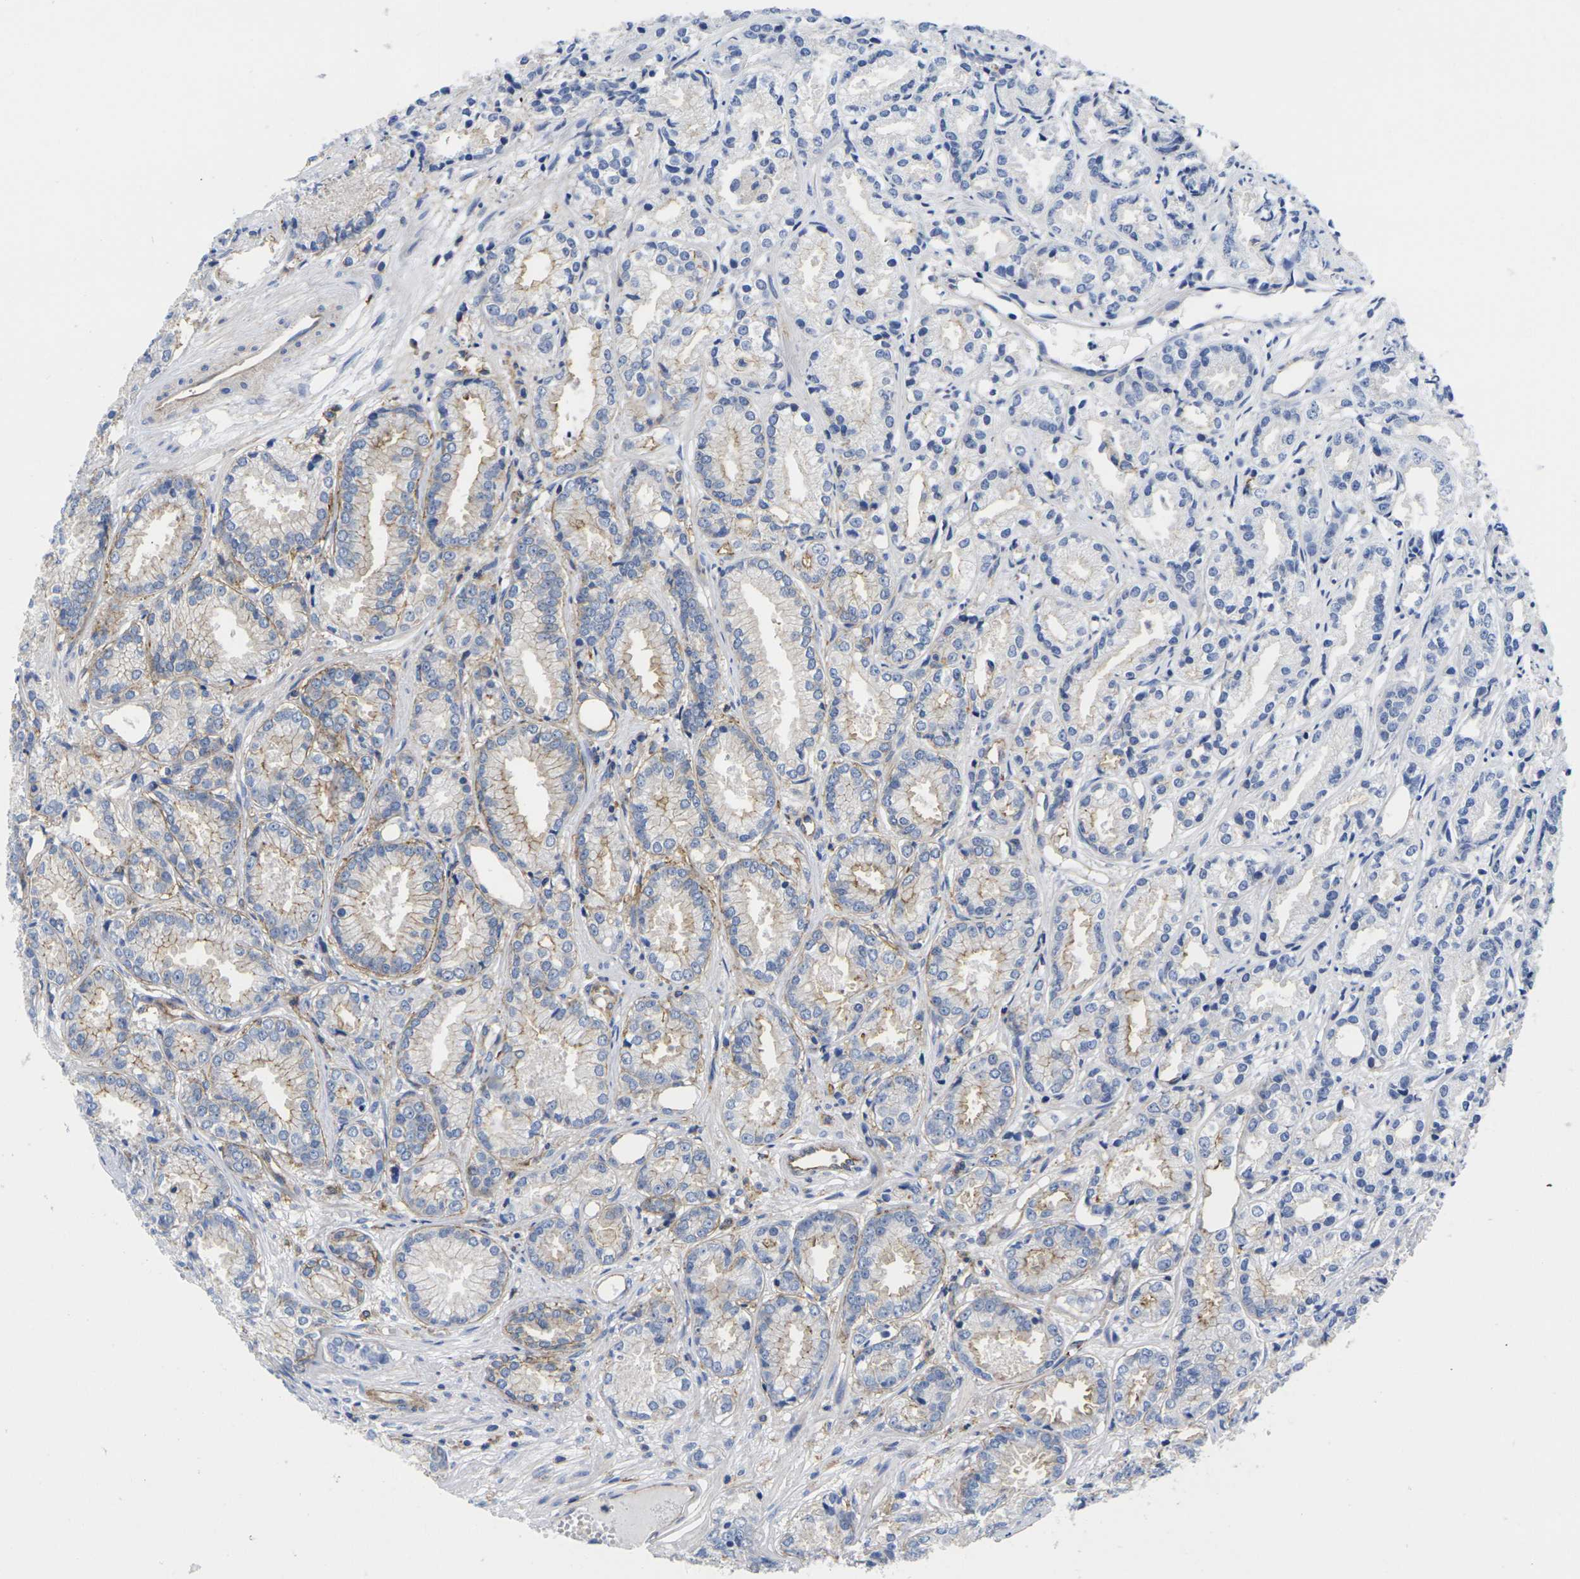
{"staining": {"intensity": "weak", "quantity": "25%-75%", "location": "cytoplasmic/membranous"}, "tissue": "prostate cancer", "cell_type": "Tumor cells", "image_type": "cancer", "snomed": [{"axis": "morphology", "description": "Adenocarcinoma, Low grade"}, {"axis": "topography", "description": "Prostate"}], "caption": "Prostate cancer (adenocarcinoma (low-grade)) stained with a brown dye displays weak cytoplasmic/membranous positive expression in about 25%-75% of tumor cells.", "gene": "IQGAP1", "patient": {"sex": "male", "age": 72}}